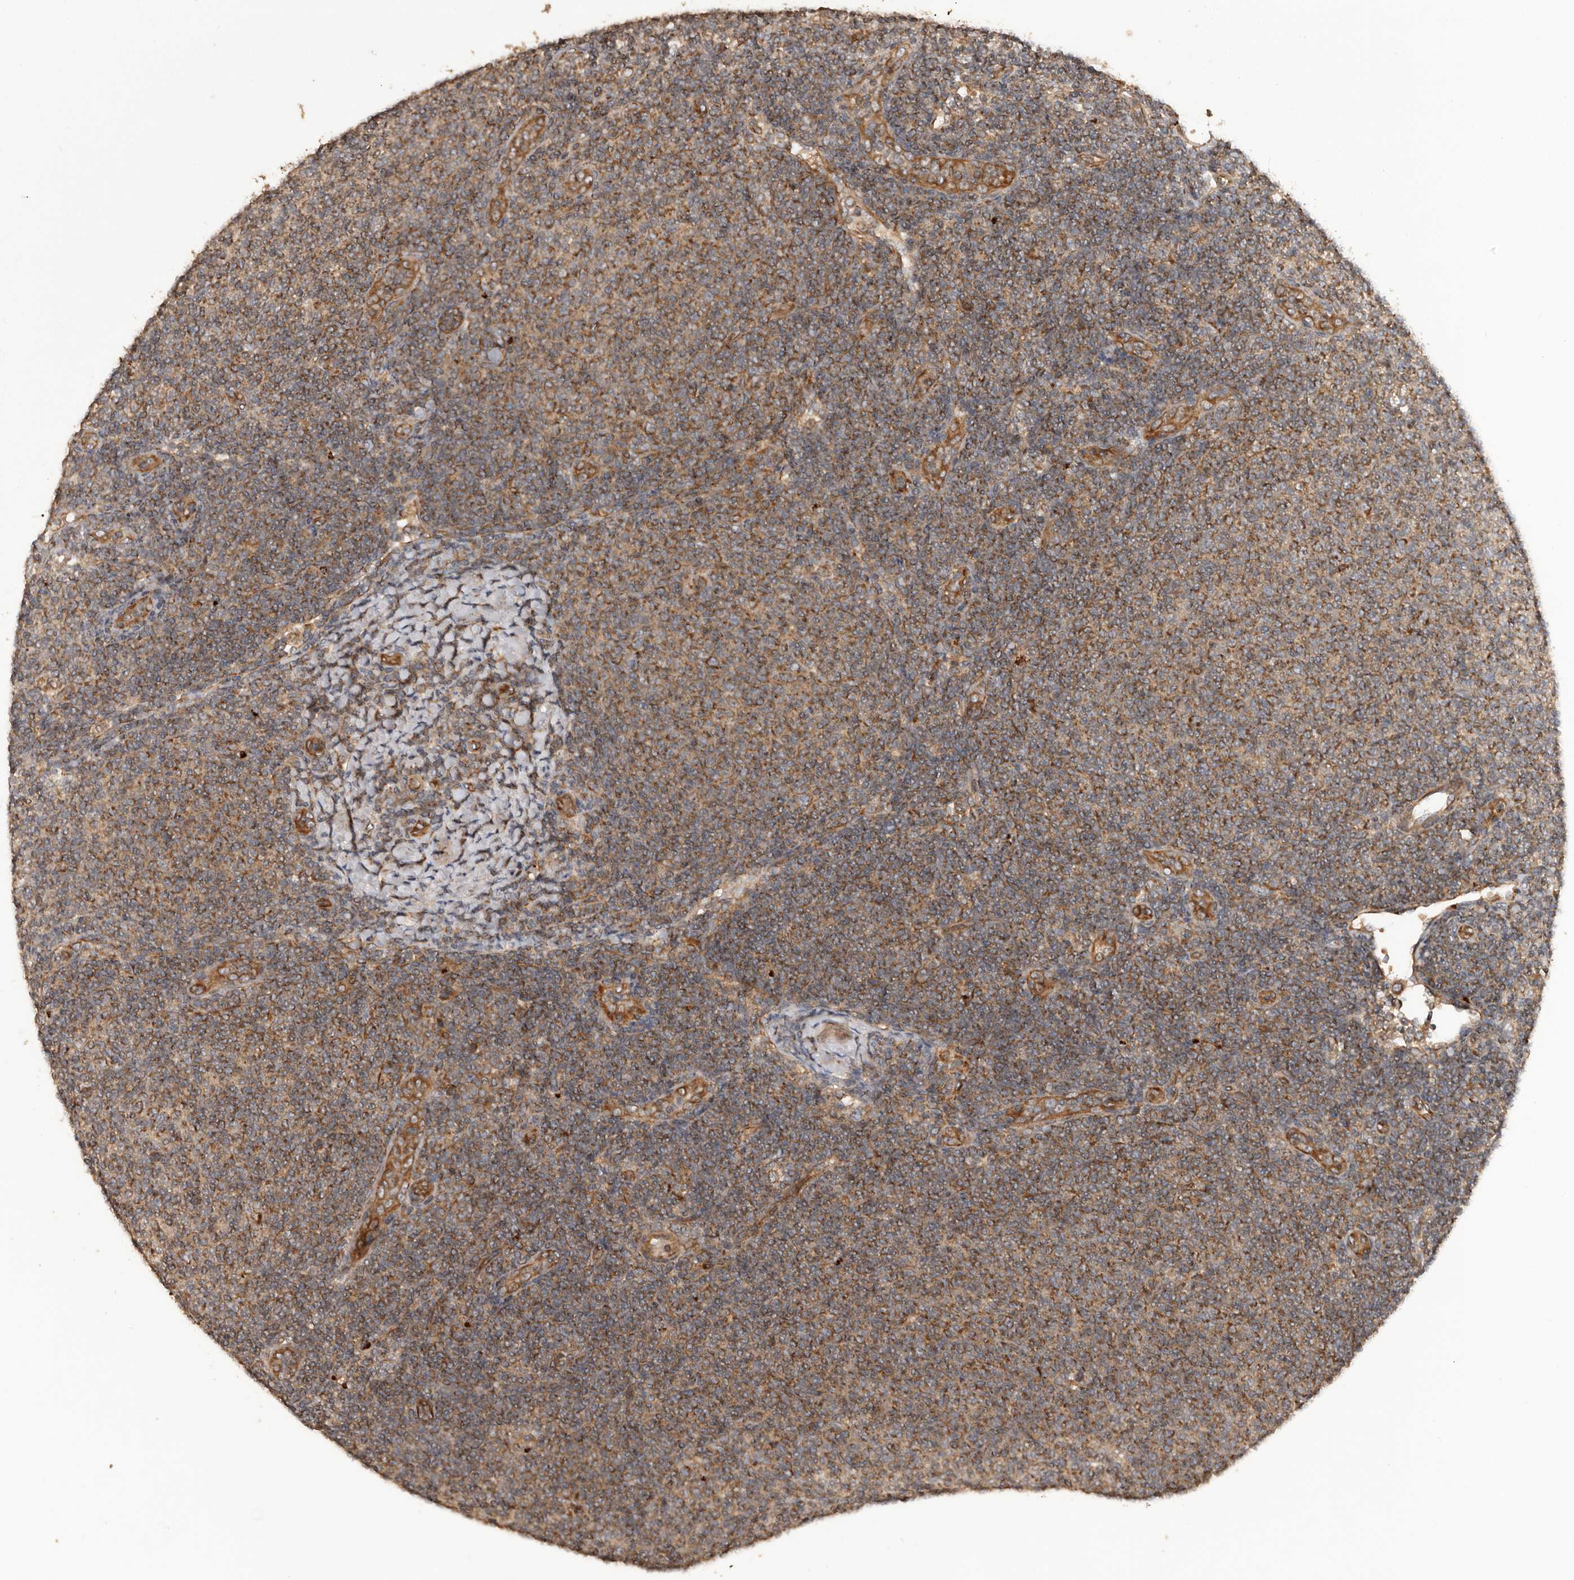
{"staining": {"intensity": "moderate", "quantity": ">75%", "location": "cytoplasmic/membranous"}, "tissue": "lymphoma", "cell_type": "Tumor cells", "image_type": "cancer", "snomed": [{"axis": "morphology", "description": "Malignant lymphoma, non-Hodgkin's type, Low grade"}, {"axis": "topography", "description": "Lymph node"}], "caption": "Human lymphoma stained for a protein (brown) reveals moderate cytoplasmic/membranous positive positivity in approximately >75% of tumor cells.", "gene": "QRSL1", "patient": {"sex": "male", "age": 66}}